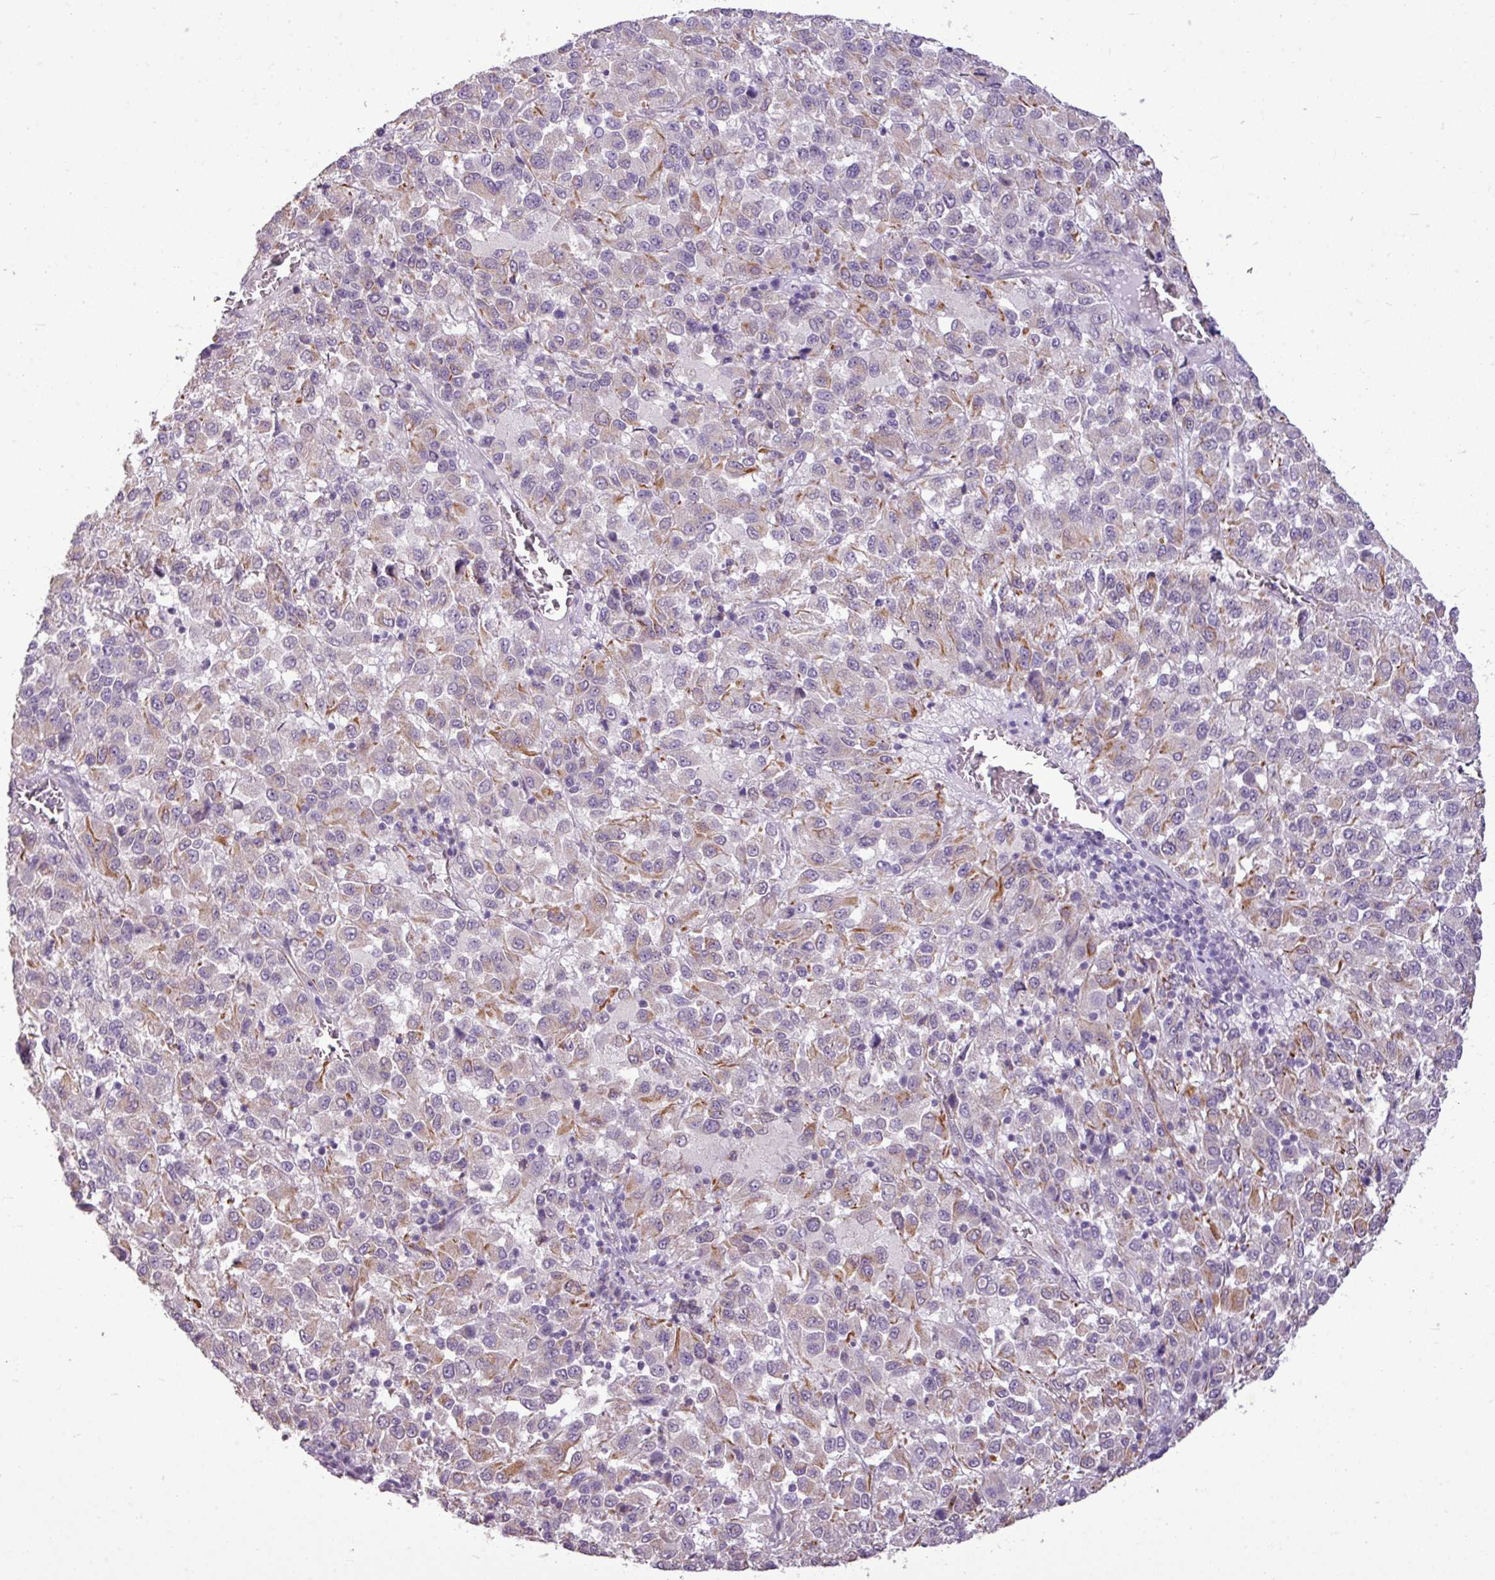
{"staining": {"intensity": "moderate", "quantity": "<25%", "location": "cytoplasmic/membranous"}, "tissue": "melanoma", "cell_type": "Tumor cells", "image_type": "cancer", "snomed": [{"axis": "morphology", "description": "Malignant melanoma, Metastatic site"}, {"axis": "topography", "description": "Lung"}], "caption": "Human melanoma stained with a protein marker shows moderate staining in tumor cells.", "gene": "ALDH2", "patient": {"sex": "male", "age": 64}}